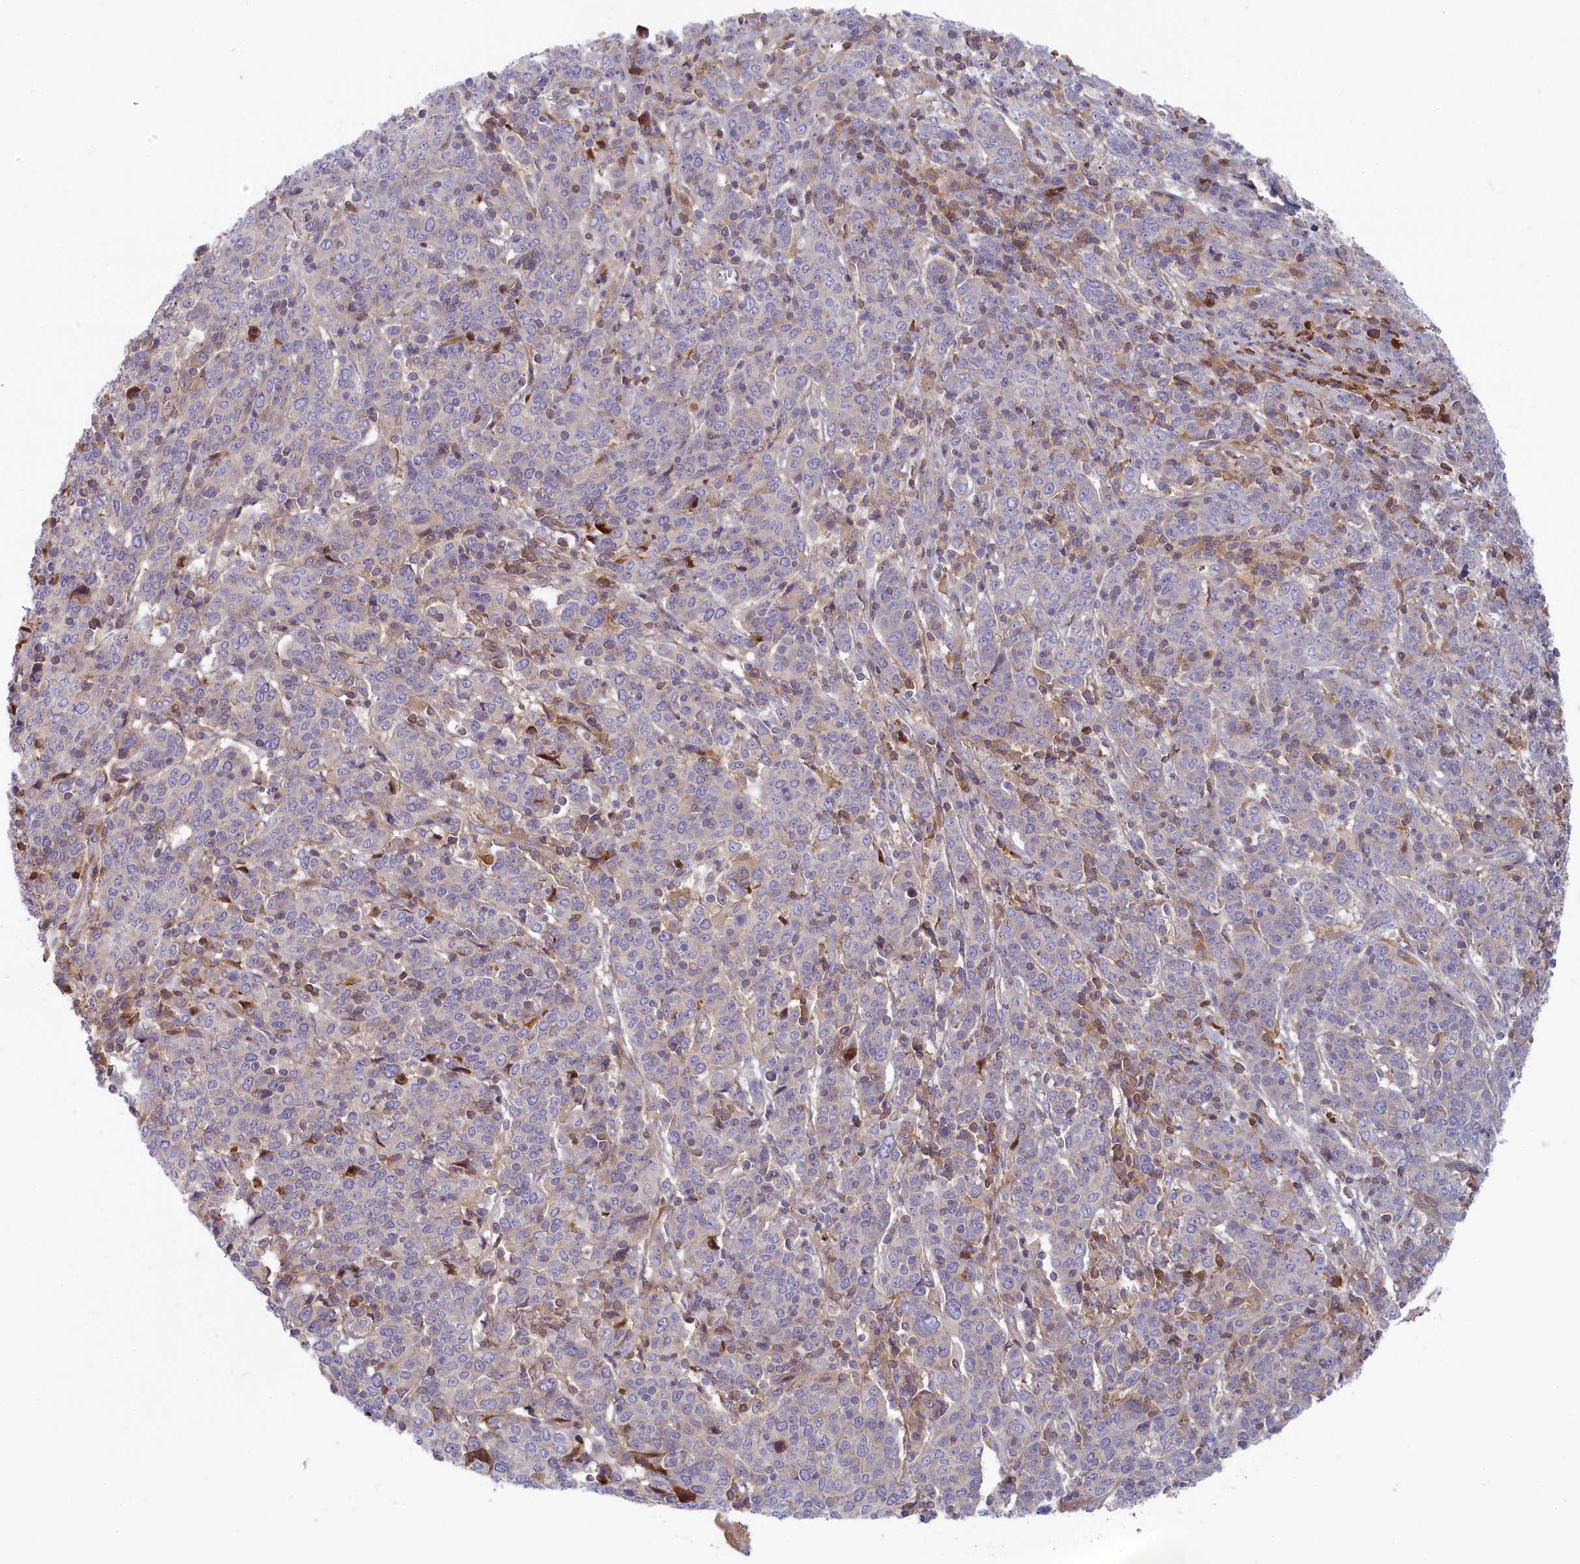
{"staining": {"intensity": "negative", "quantity": "none", "location": "none"}, "tissue": "cervical cancer", "cell_type": "Tumor cells", "image_type": "cancer", "snomed": [{"axis": "morphology", "description": "Squamous cell carcinoma, NOS"}, {"axis": "topography", "description": "Cervix"}], "caption": "Cervical cancer was stained to show a protein in brown. There is no significant positivity in tumor cells.", "gene": "STX16", "patient": {"sex": "female", "age": 67}}